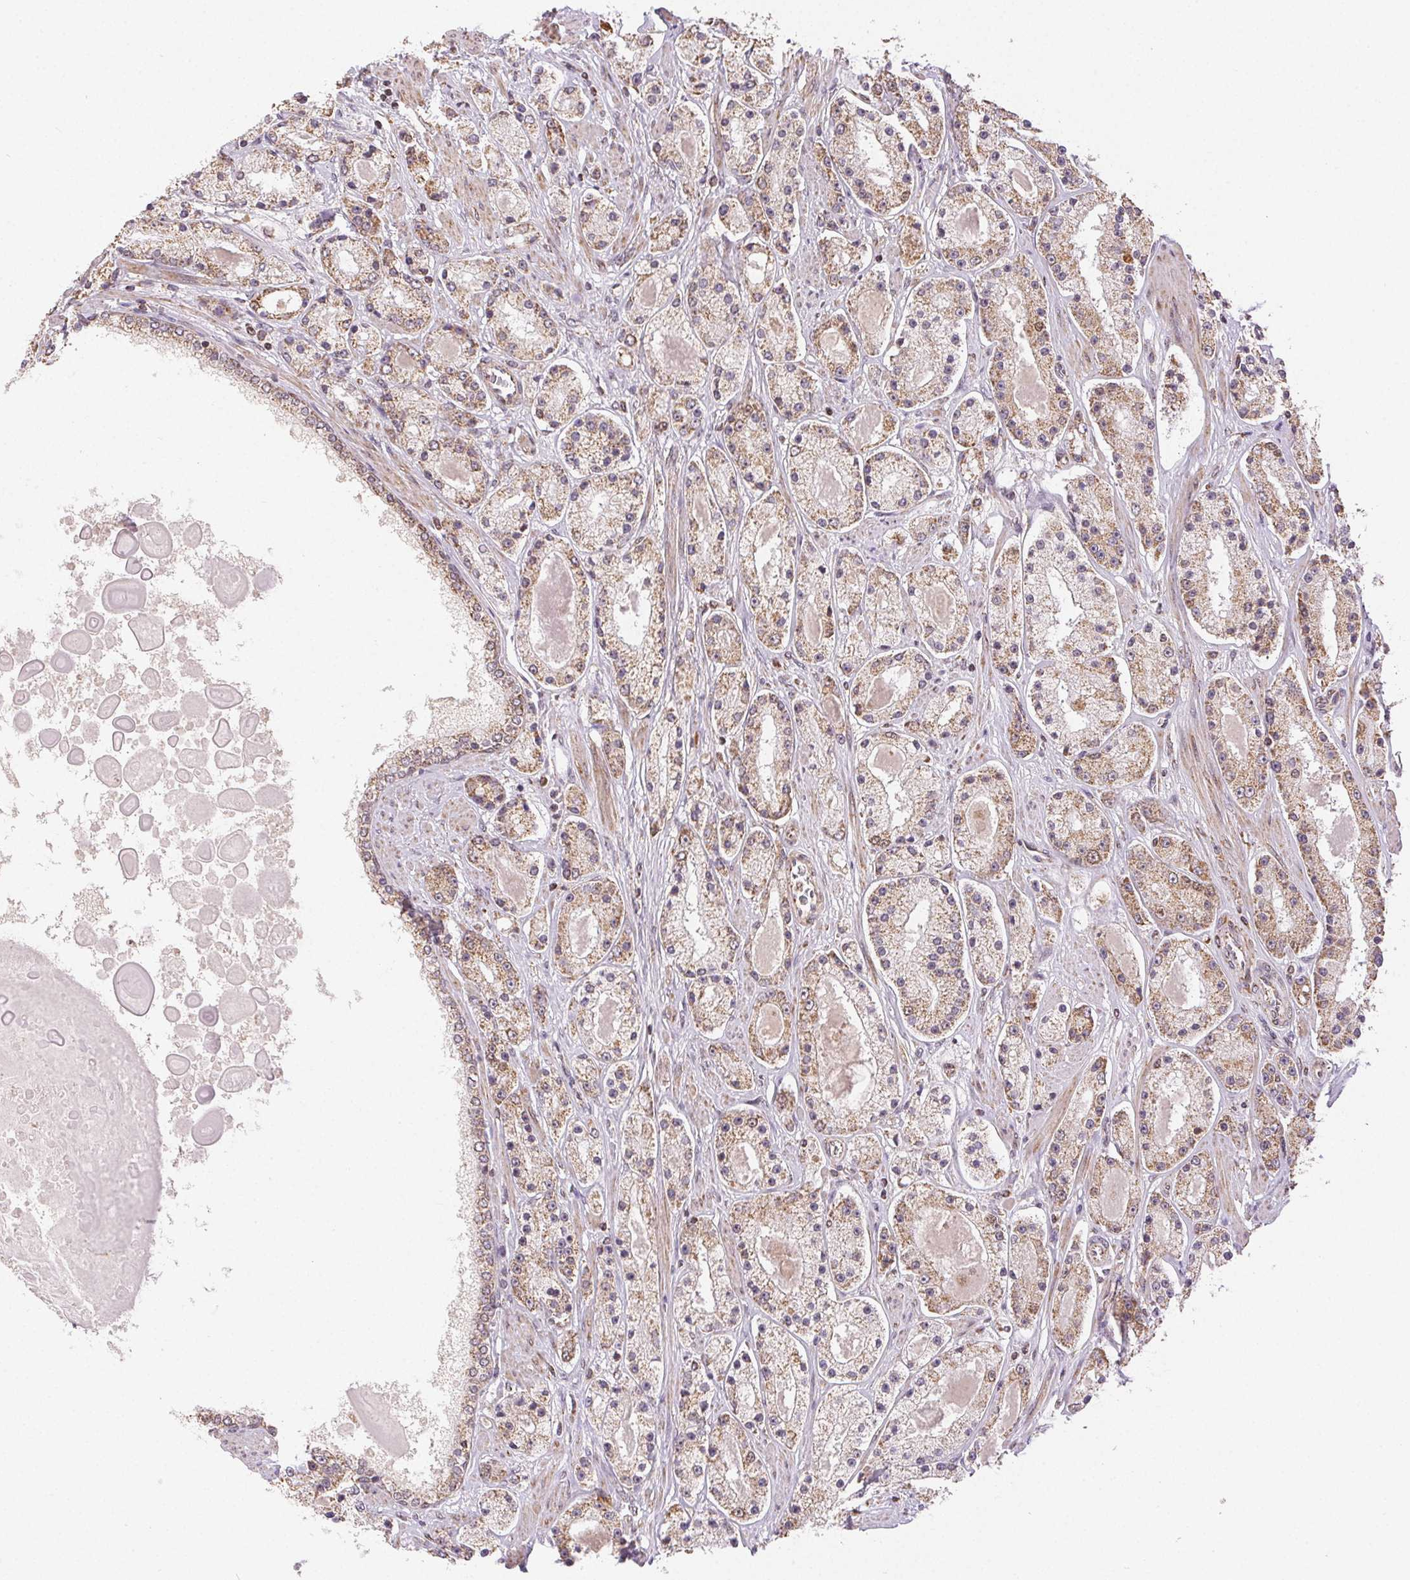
{"staining": {"intensity": "moderate", "quantity": ">75%", "location": "cytoplasmic/membranous"}, "tissue": "prostate cancer", "cell_type": "Tumor cells", "image_type": "cancer", "snomed": [{"axis": "morphology", "description": "Adenocarcinoma, High grade"}, {"axis": "topography", "description": "Prostate"}], "caption": "Tumor cells display medium levels of moderate cytoplasmic/membranous expression in about >75% of cells in human adenocarcinoma (high-grade) (prostate).", "gene": "PIWIL4", "patient": {"sex": "male", "age": 67}}